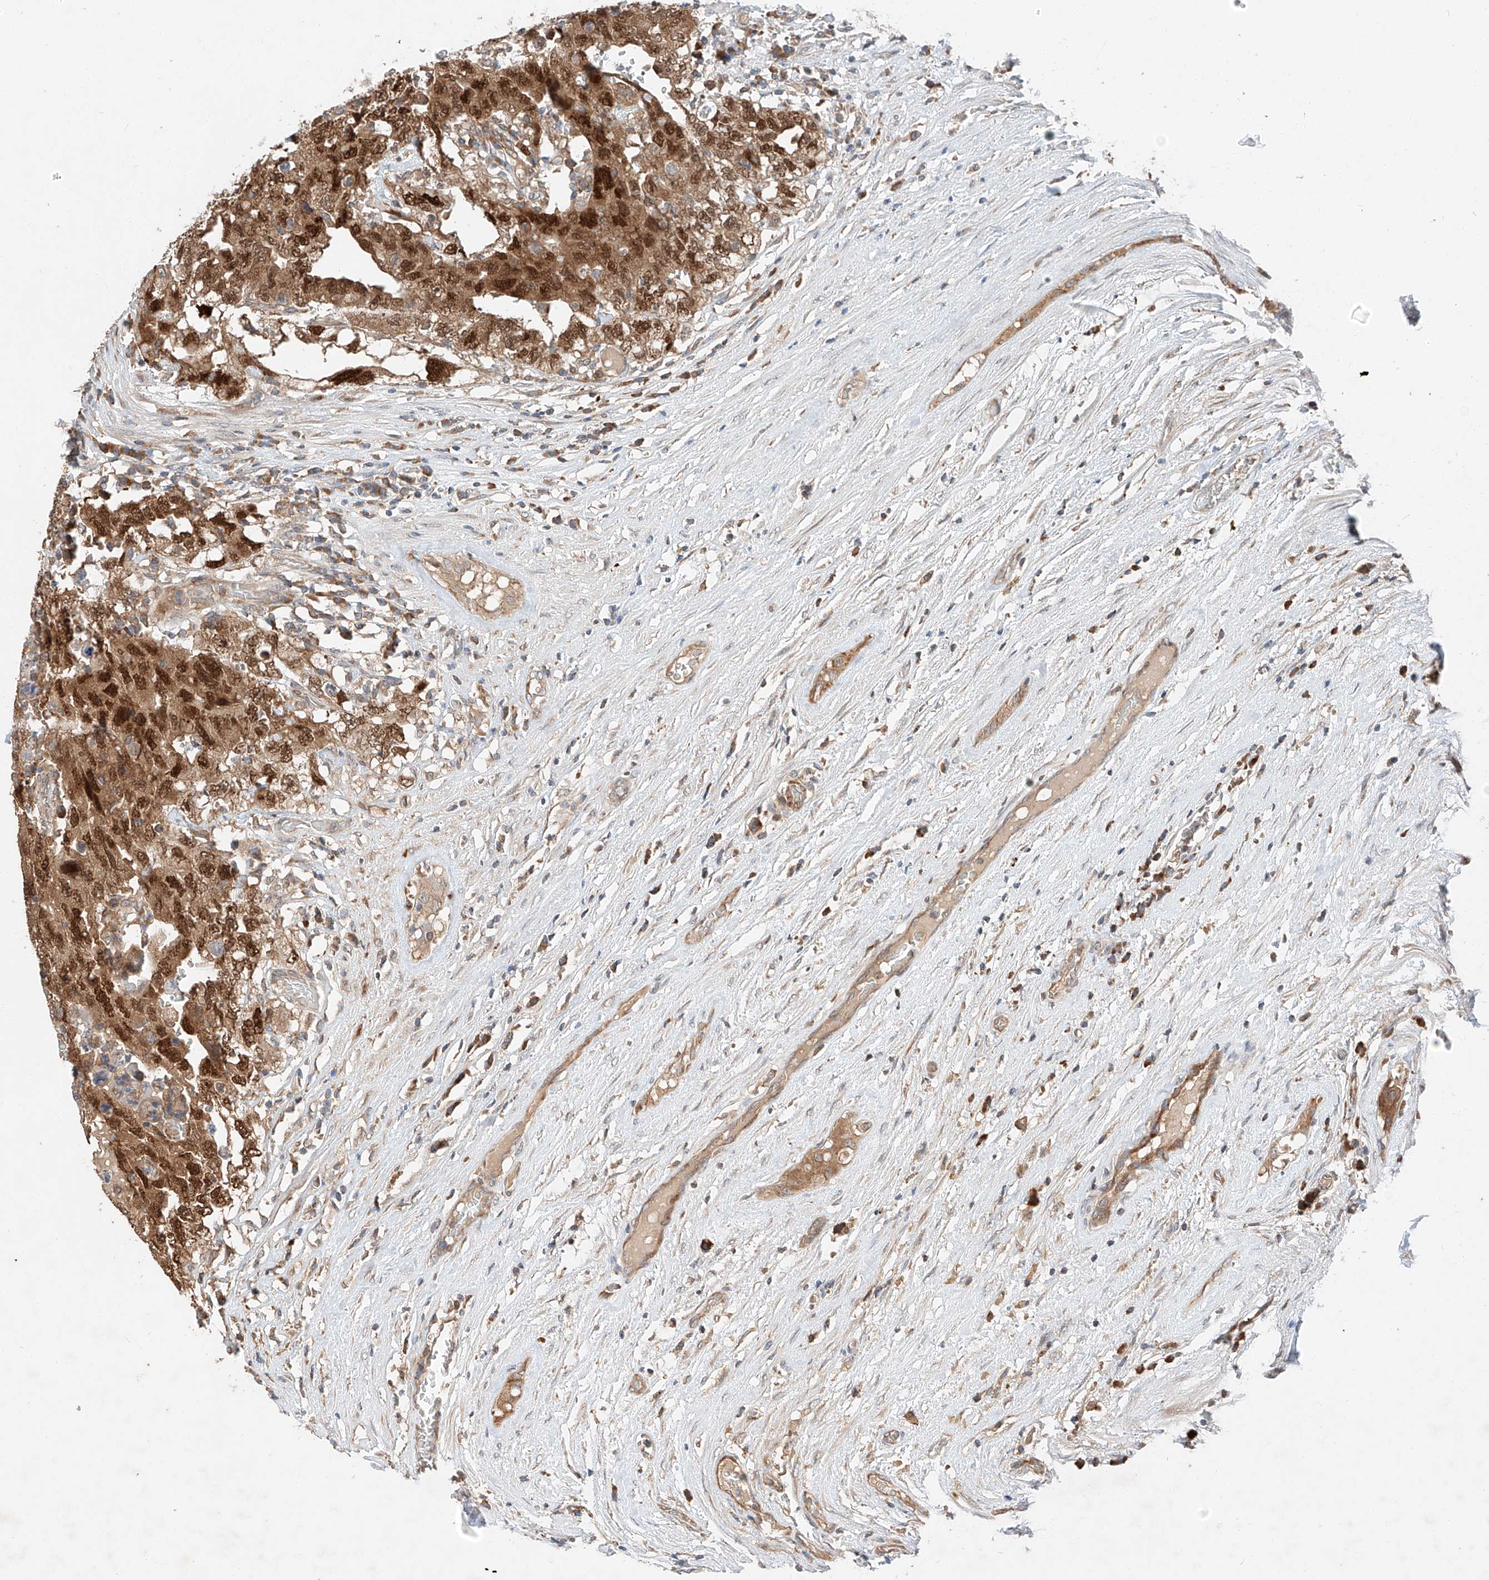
{"staining": {"intensity": "strong", "quantity": ">75%", "location": "cytoplasmic/membranous,nuclear"}, "tissue": "testis cancer", "cell_type": "Tumor cells", "image_type": "cancer", "snomed": [{"axis": "morphology", "description": "Carcinoma, Embryonal, NOS"}, {"axis": "topography", "description": "Testis"}], "caption": "Strong cytoplasmic/membranous and nuclear protein staining is identified in about >75% of tumor cells in testis embryonal carcinoma. (DAB IHC with brightfield microscopy, high magnification).", "gene": "RUSC1", "patient": {"sex": "male", "age": 26}}